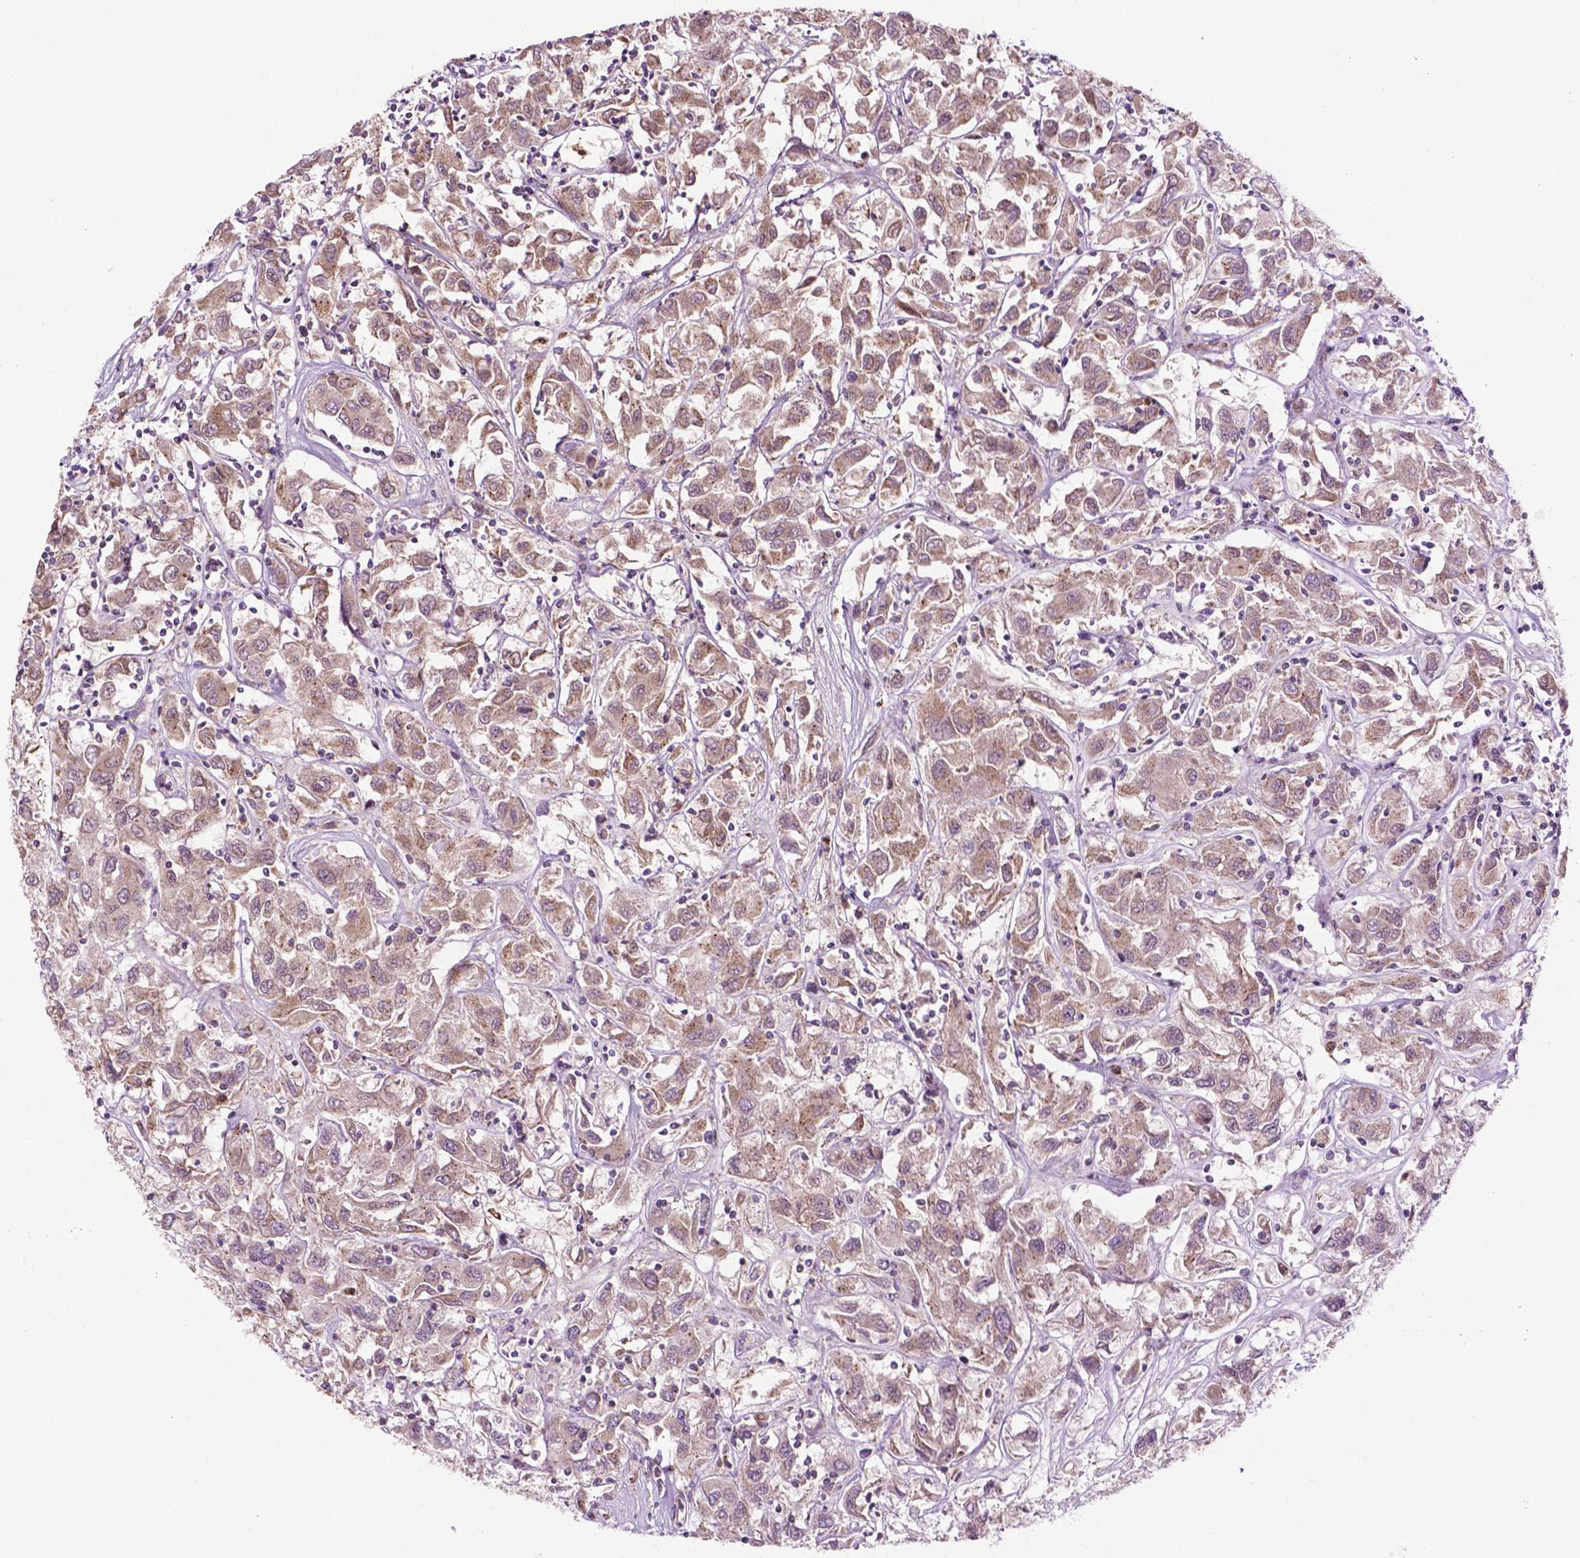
{"staining": {"intensity": "weak", "quantity": "25%-75%", "location": "cytoplasmic/membranous"}, "tissue": "renal cancer", "cell_type": "Tumor cells", "image_type": "cancer", "snomed": [{"axis": "morphology", "description": "Adenocarcinoma, NOS"}, {"axis": "topography", "description": "Kidney"}], "caption": "Brown immunohistochemical staining in adenocarcinoma (renal) shows weak cytoplasmic/membranous expression in about 25%-75% of tumor cells.", "gene": "PPP1CB", "patient": {"sex": "female", "age": 76}}